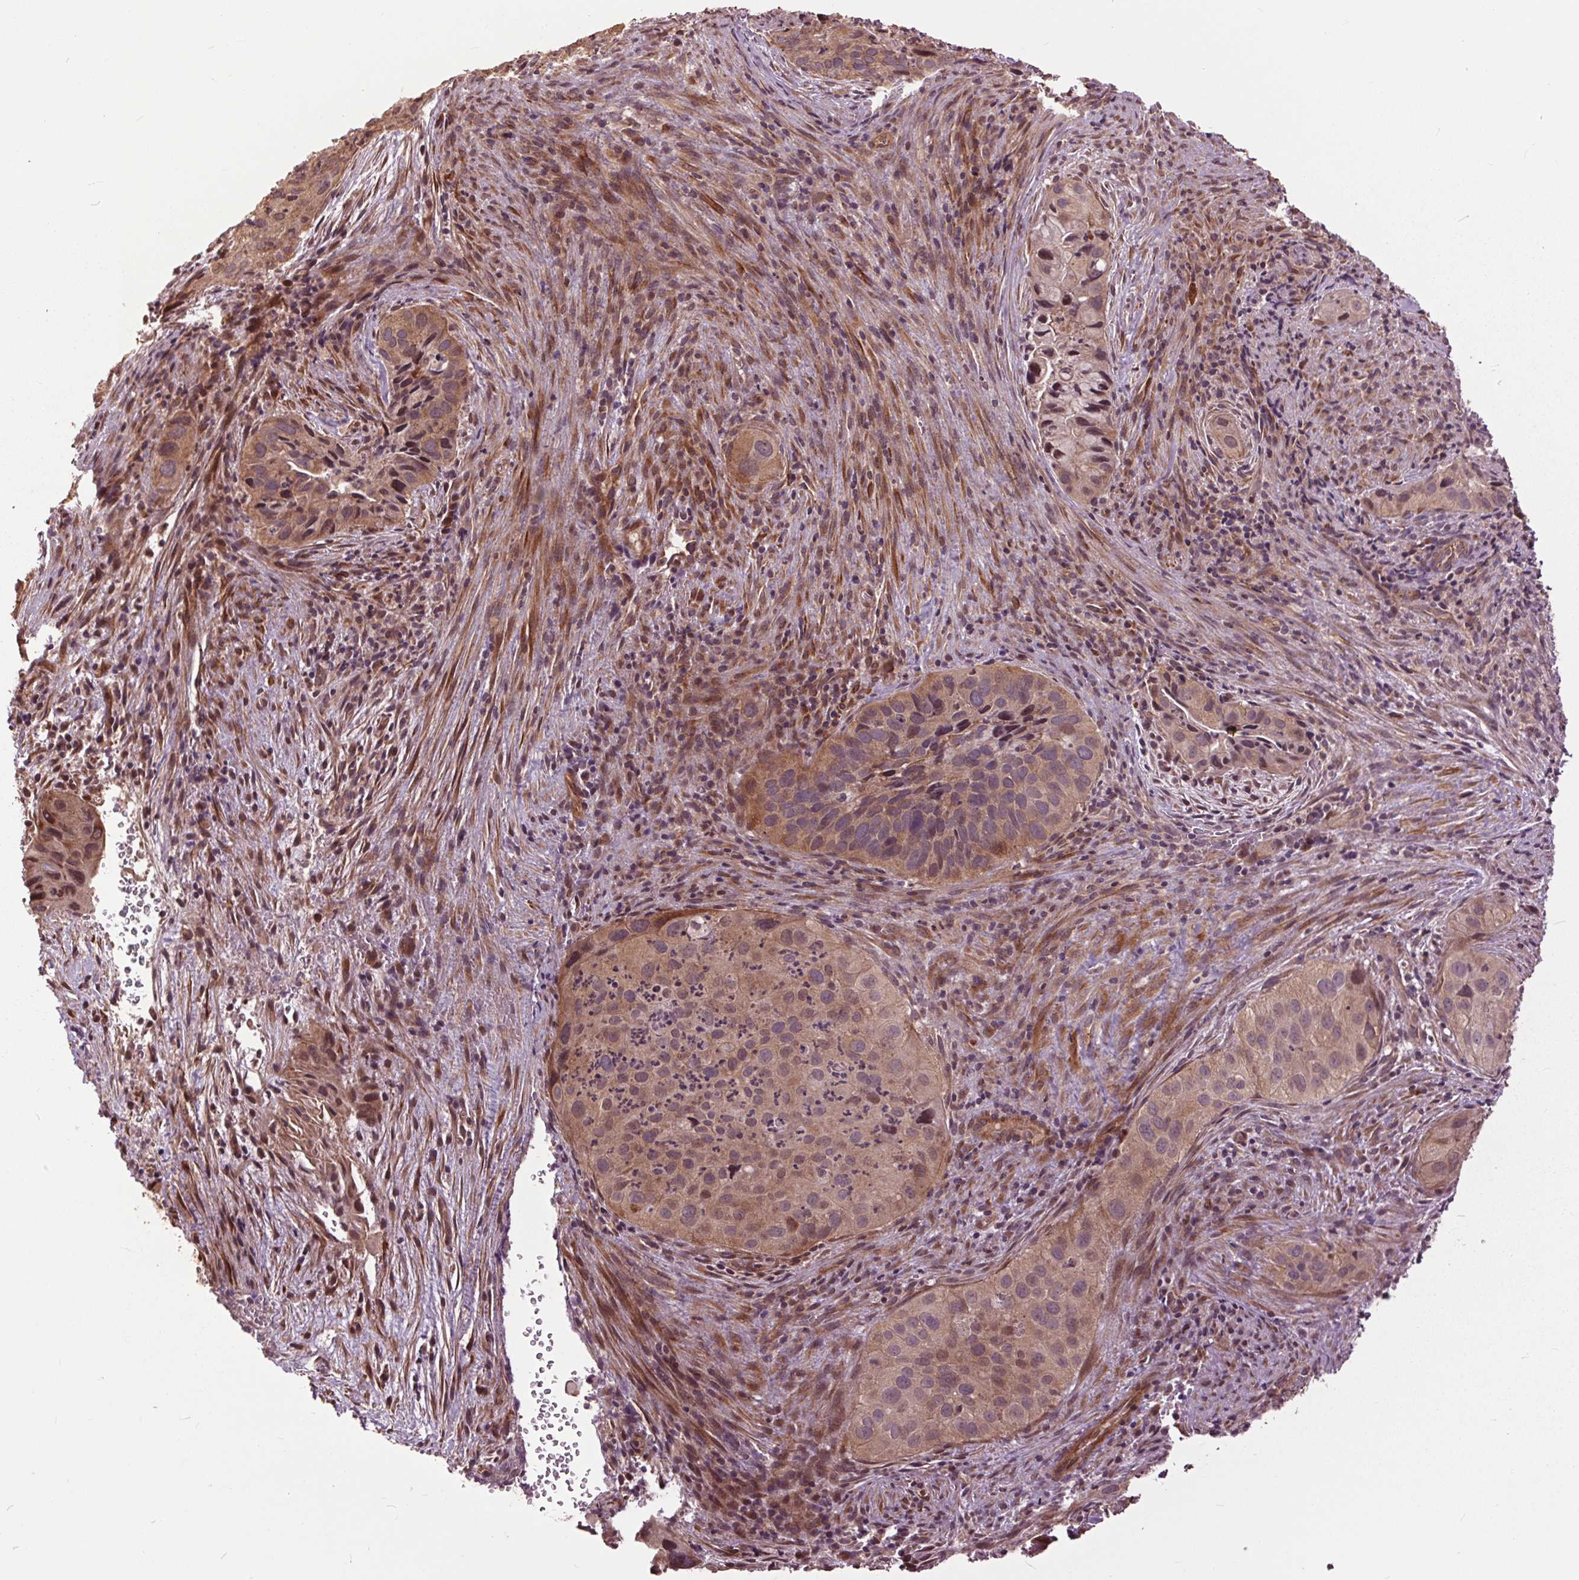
{"staining": {"intensity": "weak", "quantity": ">75%", "location": "cytoplasmic/membranous"}, "tissue": "cervical cancer", "cell_type": "Tumor cells", "image_type": "cancer", "snomed": [{"axis": "morphology", "description": "Squamous cell carcinoma, NOS"}, {"axis": "topography", "description": "Cervix"}], "caption": "Immunohistochemical staining of cervical cancer shows weak cytoplasmic/membranous protein positivity in about >75% of tumor cells. Using DAB (3,3'-diaminobenzidine) (brown) and hematoxylin (blue) stains, captured at high magnification using brightfield microscopy.", "gene": "CEP95", "patient": {"sex": "female", "age": 38}}